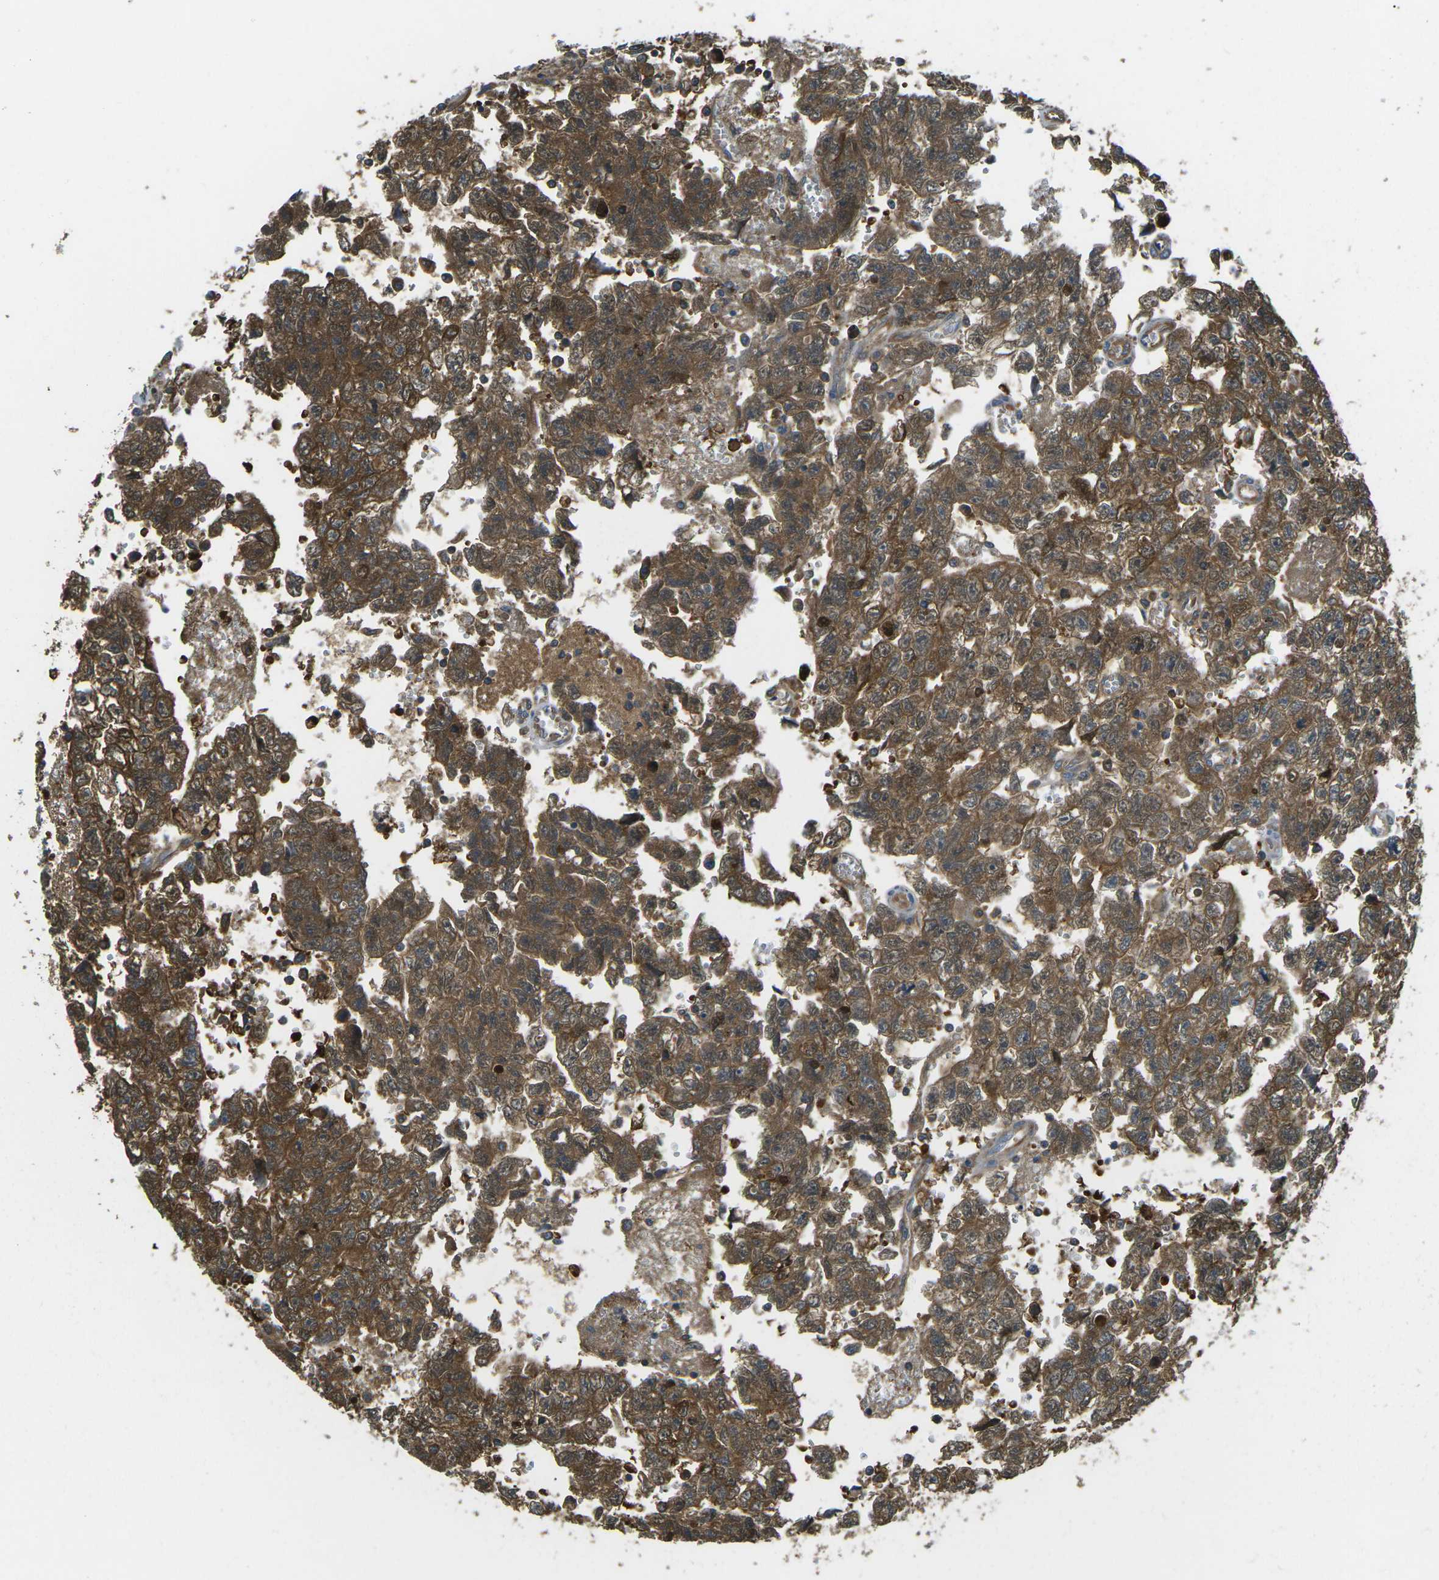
{"staining": {"intensity": "strong", "quantity": "25%-75%", "location": "cytoplasmic/membranous"}, "tissue": "testis cancer", "cell_type": "Tumor cells", "image_type": "cancer", "snomed": [{"axis": "morphology", "description": "Seminoma, NOS"}, {"axis": "morphology", "description": "Carcinoma, Embryonal, NOS"}, {"axis": "topography", "description": "Testis"}], "caption": "Immunohistochemistry micrograph of testis seminoma stained for a protein (brown), which exhibits high levels of strong cytoplasmic/membranous expression in approximately 25%-75% of tumor cells.", "gene": "PIEZO2", "patient": {"sex": "male", "age": 38}}